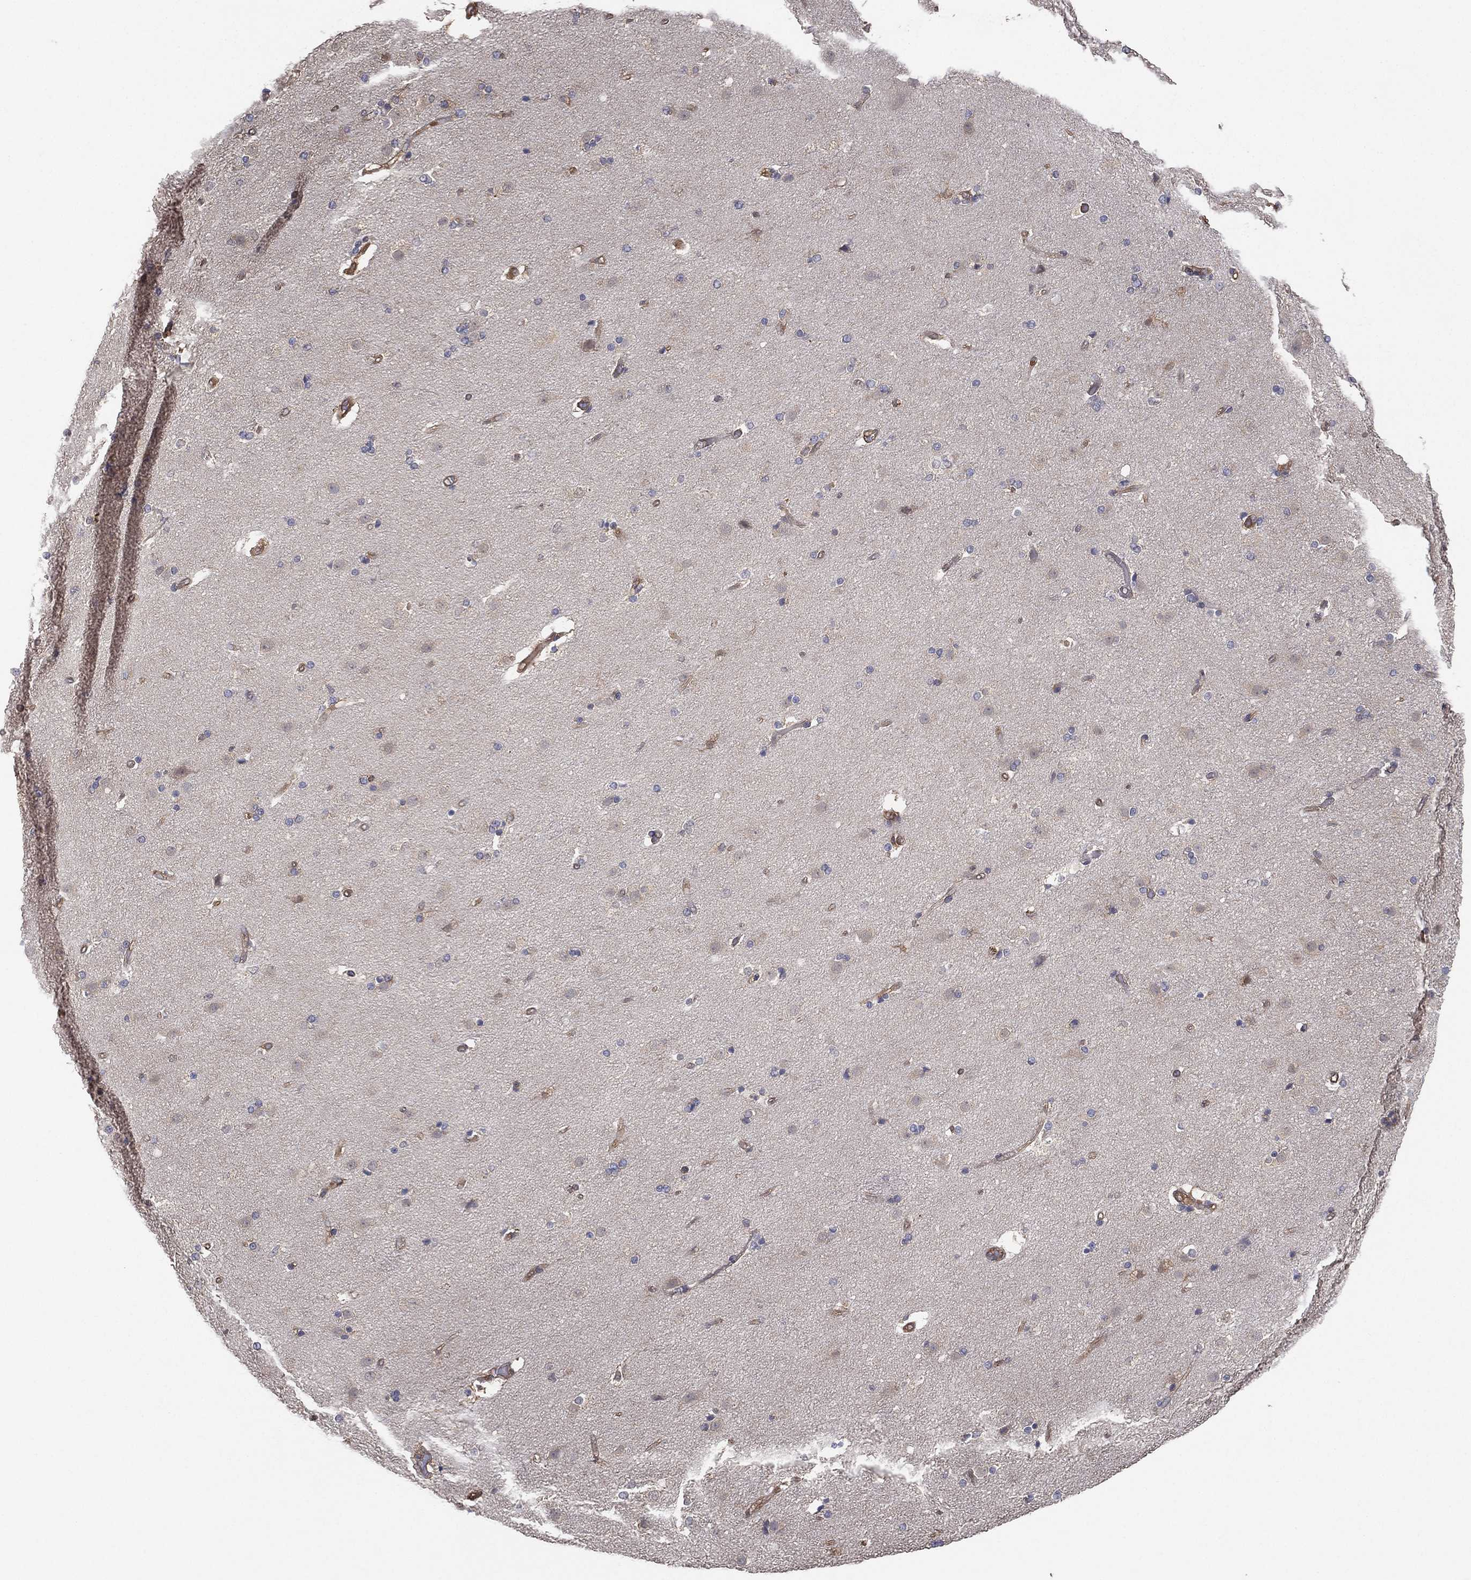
{"staining": {"intensity": "weak", "quantity": "<25%", "location": "cytoplasmic/membranous"}, "tissue": "caudate", "cell_type": "Glial cells", "image_type": "normal", "snomed": [{"axis": "morphology", "description": "Normal tissue, NOS"}, {"axis": "topography", "description": "Lateral ventricle wall"}], "caption": "Immunohistochemistry (IHC) micrograph of normal caudate: human caudate stained with DAB exhibits no significant protein staining in glial cells.", "gene": "PSMG4", "patient": {"sex": "male", "age": 54}}